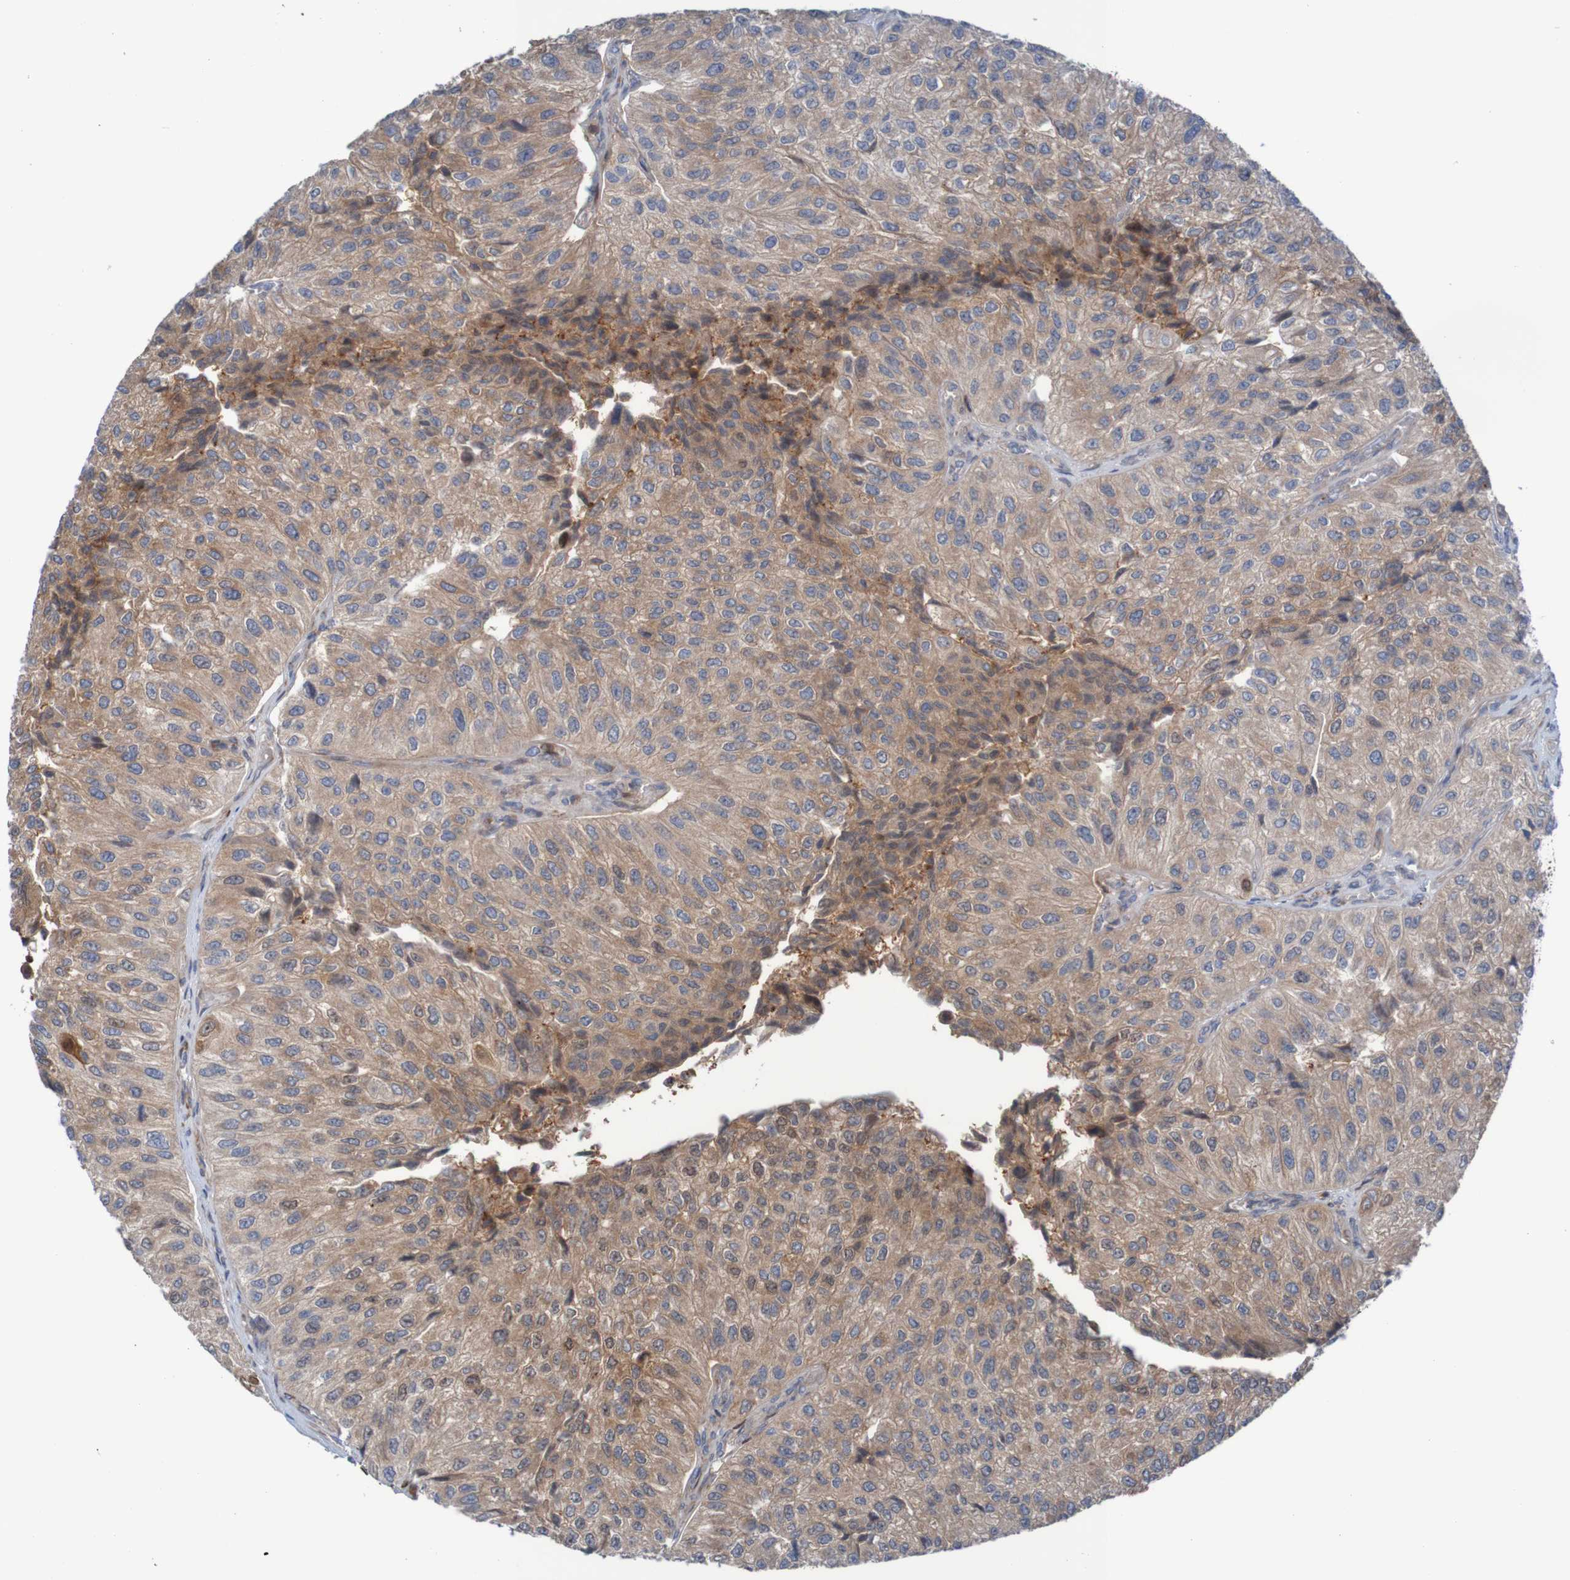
{"staining": {"intensity": "moderate", "quantity": ">75%", "location": "cytoplasmic/membranous"}, "tissue": "urothelial cancer", "cell_type": "Tumor cells", "image_type": "cancer", "snomed": [{"axis": "morphology", "description": "Urothelial carcinoma, High grade"}, {"axis": "topography", "description": "Kidney"}, {"axis": "topography", "description": "Urinary bladder"}], "caption": "An immunohistochemistry (IHC) micrograph of tumor tissue is shown. Protein staining in brown shows moderate cytoplasmic/membranous positivity in high-grade urothelial carcinoma within tumor cells.", "gene": "ANGPT4", "patient": {"sex": "male", "age": 77}}